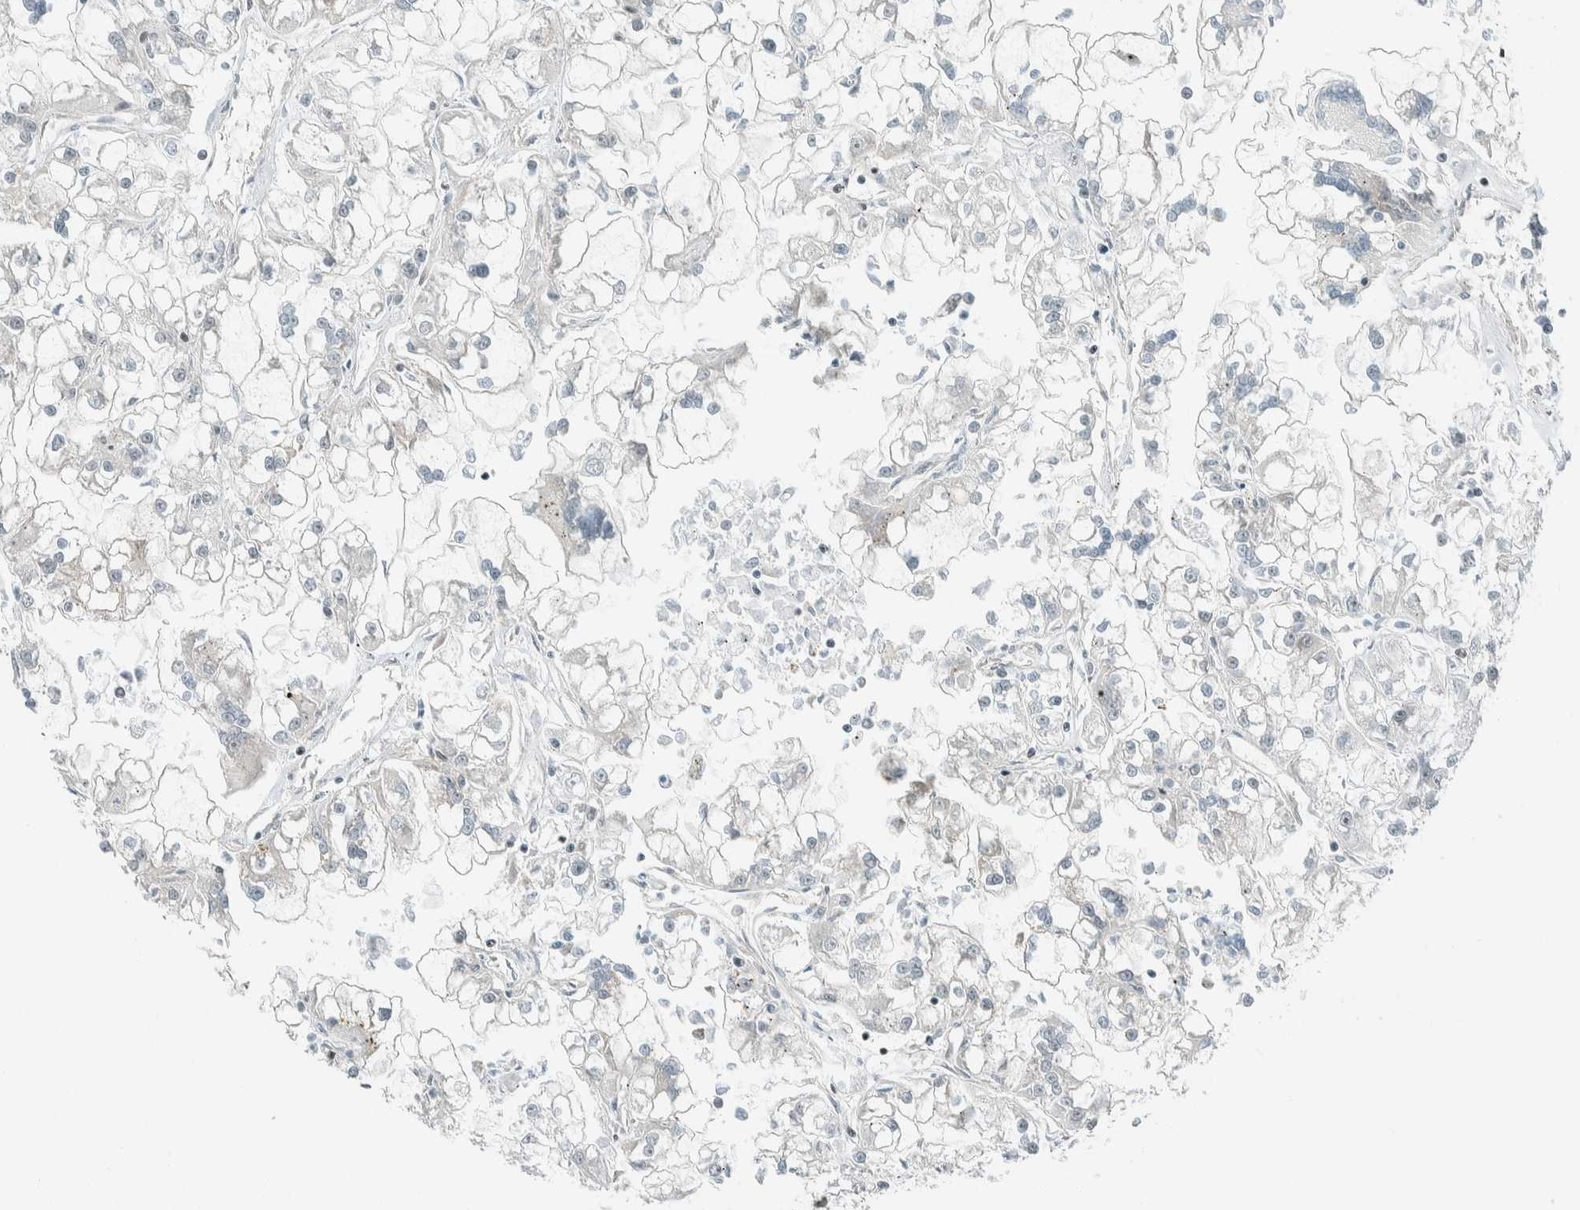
{"staining": {"intensity": "negative", "quantity": "none", "location": "none"}, "tissue": "renal cancer", "cell_type": "Tumor cells", "image_type": "cancer", "snomed": [{"axis": "morphology", "description": "Adenocarcinoma, NOS"}, {"axis": "topography", "description": "Kidney"}], "caption": "Protein analysis of renal cancer (adenocarcinoma) displays no significant expression in tumor cells.", "gene": "NIBAN2", "patient": {"sex": "female", "age": 52}}